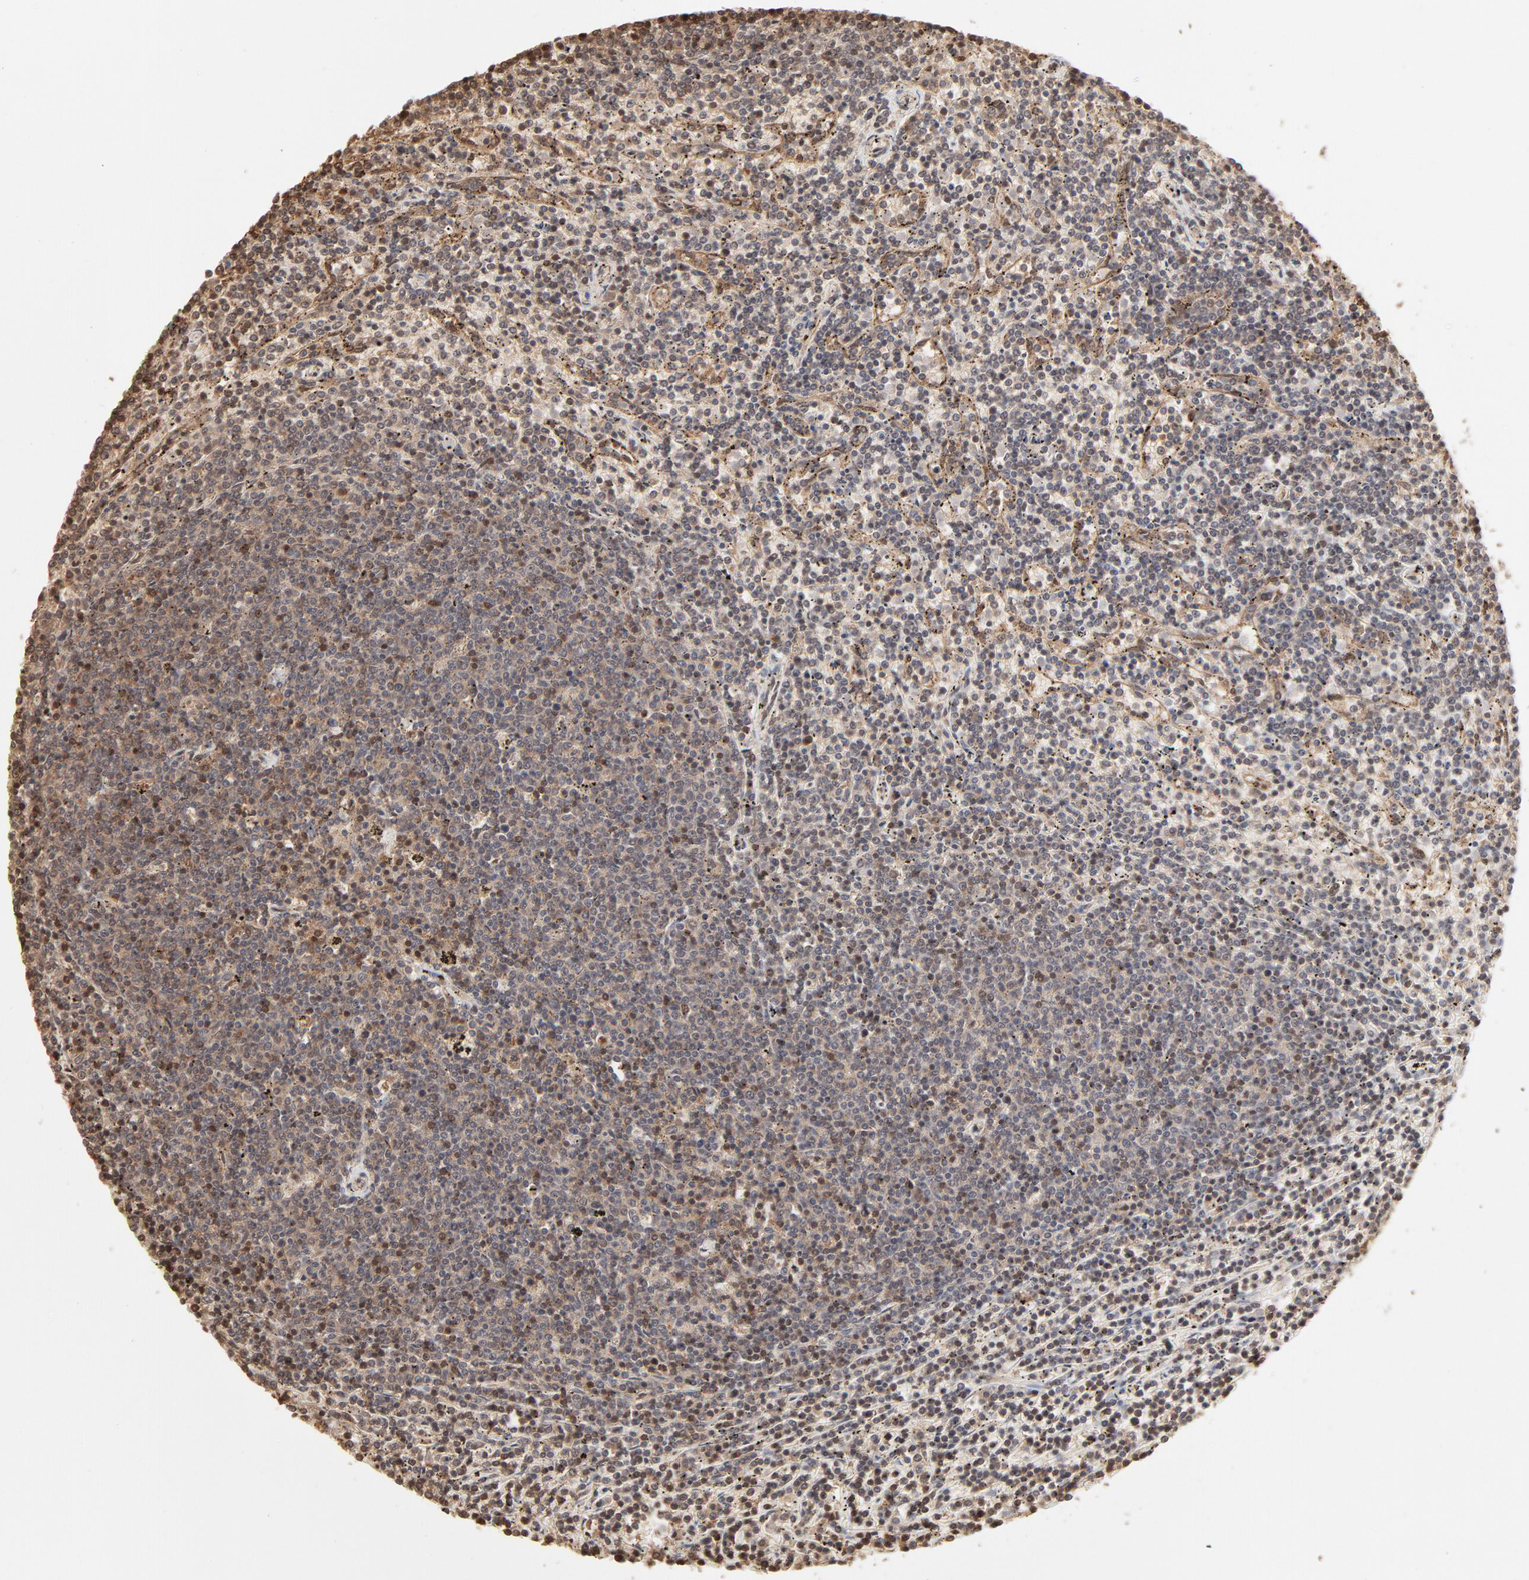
{"staining": {"intensity": "moderate", "quantity": ">75%", "location": "cytoplasmic/membranous"}, "tissue": "lymphoma", "cell_type": "Tumor cells", "image_type": "cancer", "snomed": [{"axis": "morphology", "description": "Malignant lymphoma, non-Hodgkin's type, Low grade"}, {"axis": "topography", "description": "Spleen"}], "caption": "Immunohistochemistry (IHC) staining of lymphoma, which reveals medium levels of moderate cytoplasmic/membranous positivity in about >75% of tumor cells indicating moderate cytoplasmic/membranous protein staining. The staining was performed using DAB (brown) for protein detection and nuclei were counterstained in hematoxylin (blue).", "gene": "PPP2CA", "patient": {"sex": "female", "age": 50}}